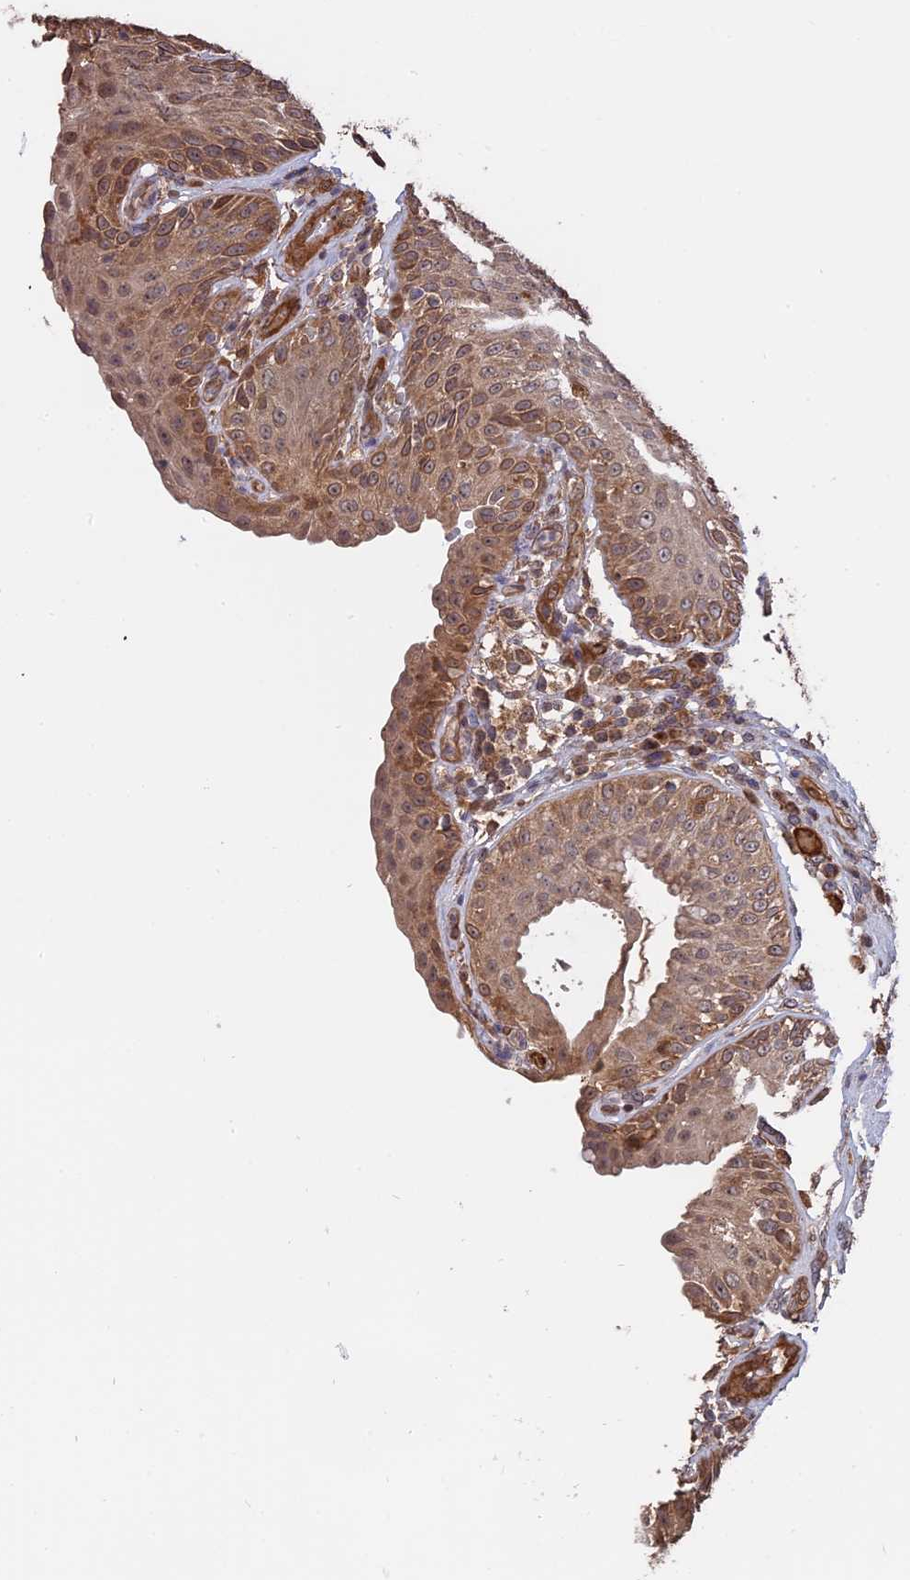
{"staining": {"intensity": "moderate", "quantity": "25%-75%", "location": "cytoplasmic/membranous"}, "tissue": "urinary bladder", "cell_type": "Urothelial cells", "image_type": "normal", "snomed": [{"axis": "morphology", "description": "Normal tissue, NOS"}, {"axis": "topography", "description": "Urinary bladder"}], "caption": "A photomicrograph of urinary bladder stained for a protein exhibits moderate cytoplasmic/membranous brown staining in urothelial cells.", "gene": "SAC3D1", "patient": {"sex": "female", "age": 62}}